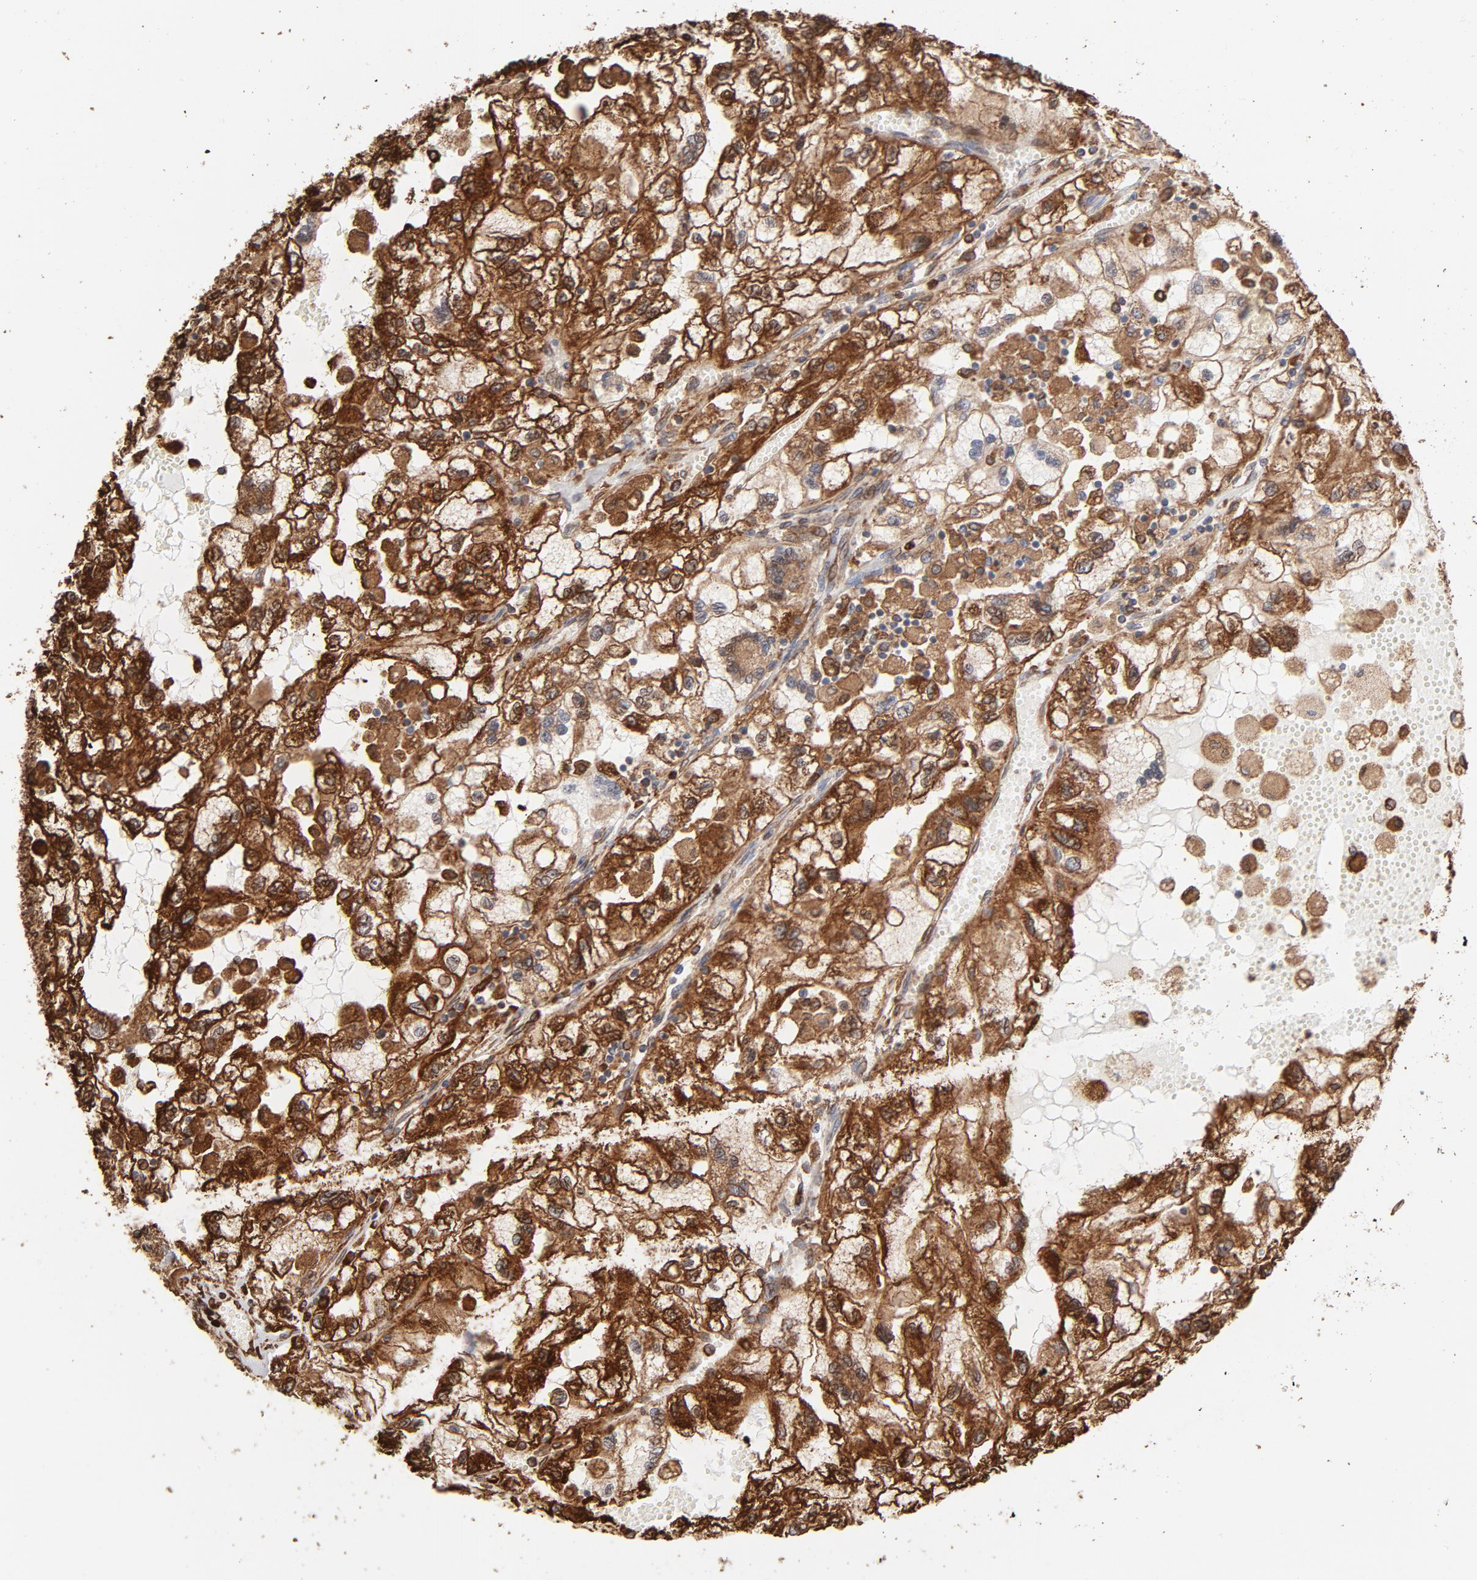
{"staining": {"intensity": "strong", "quantity": ">75%", "location": "cytoplasmic/membranous"}, "tissue": "renal cancer", "cell_type": "Tumor cells", "image_type": "cancer", "snomed": [{"axis": "morphology", "description": "Normal tissue, NOS"}, {"axis": "morphology", "description": "Adenocarcinoma, NOS"}, {"axis": "topography", "description": "Kidney"}], "caption": "Brown immunohistochemical staining in adenocarcinoma (renal) exhibits strong cytoplasmic/membranous staining in about >75% of tumor cells.", "gene": "CANX", "patient": {"sex": "male", "age": 71}}